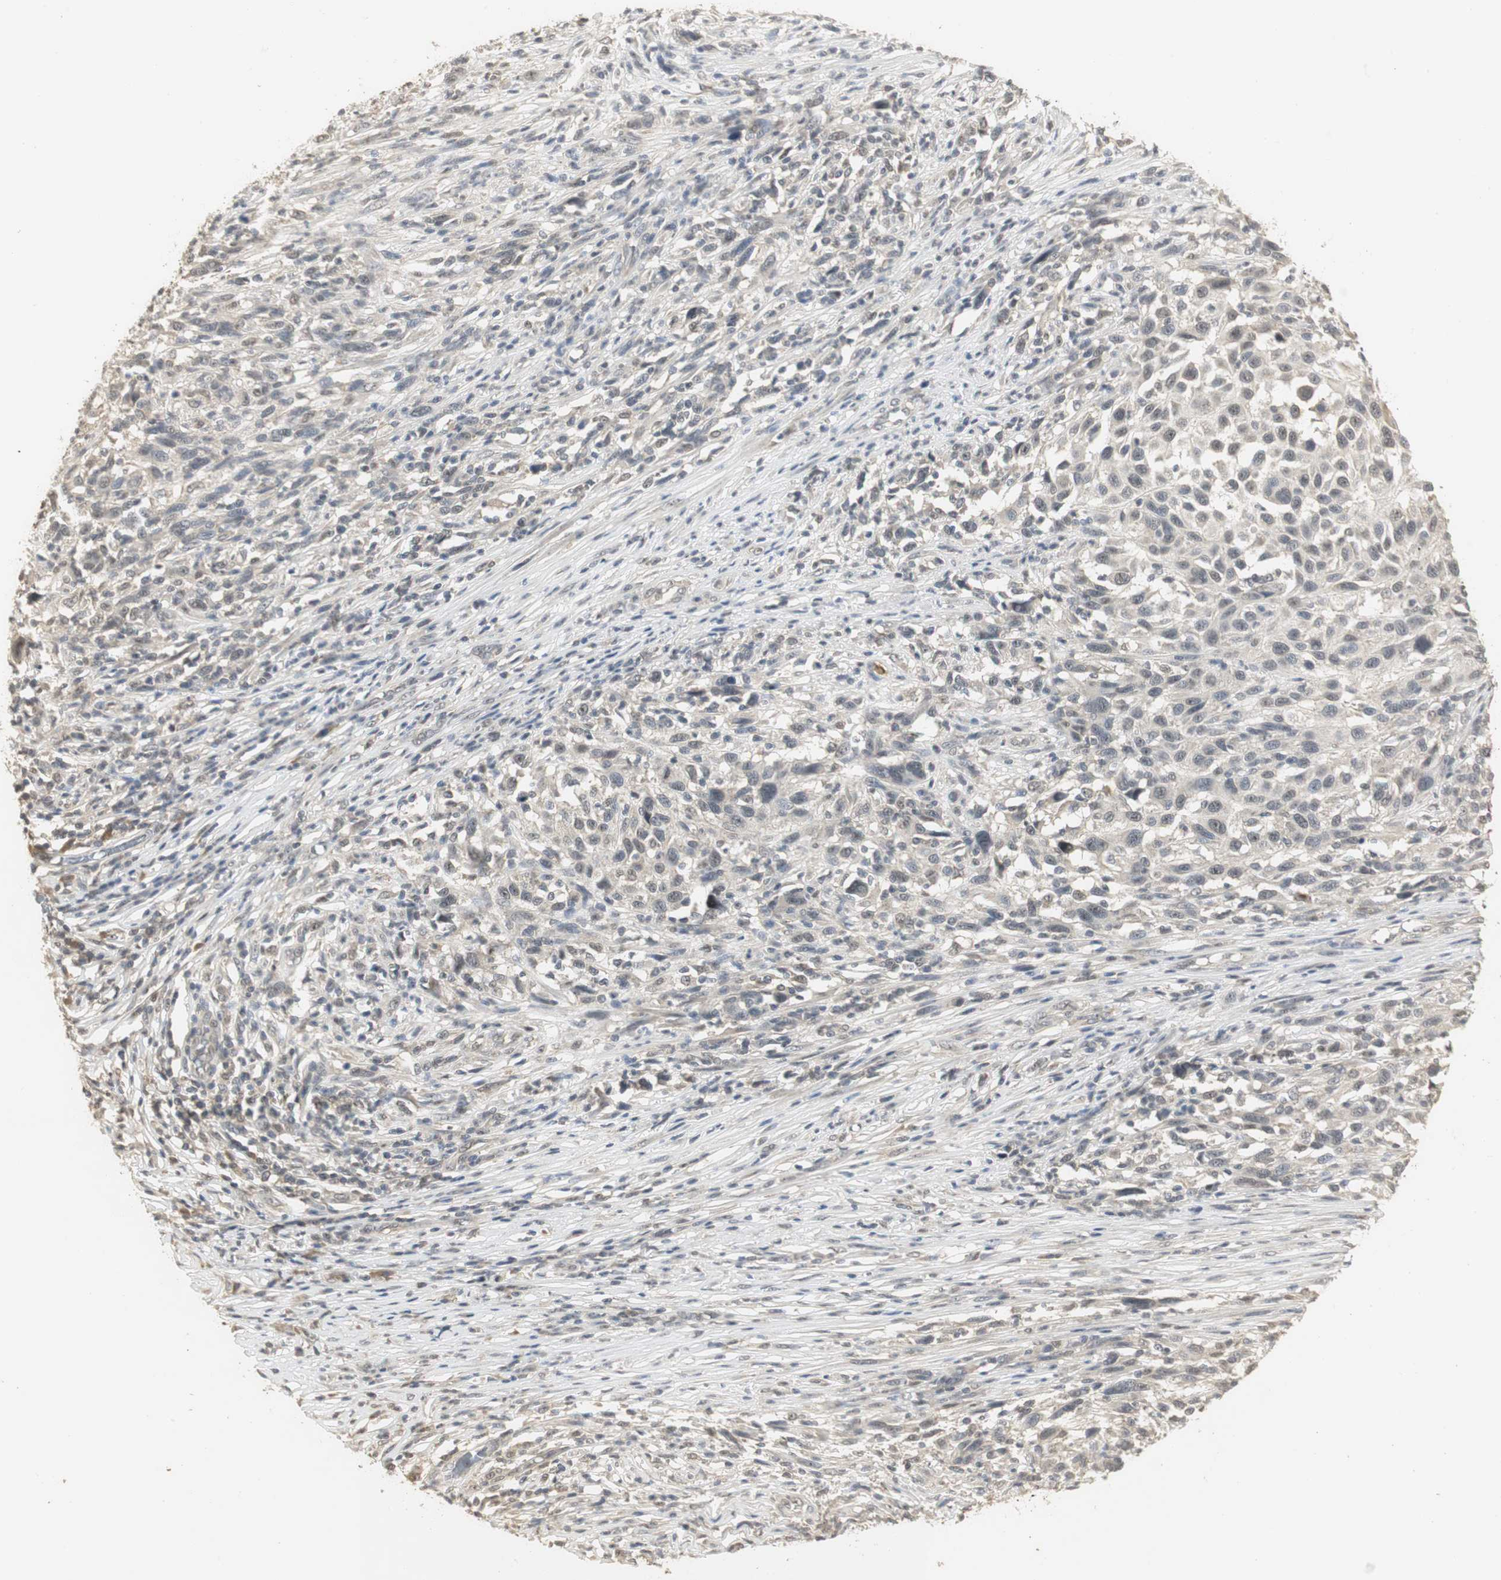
{"staining": {"intensity": "weak", "quantity": "<25%", "location": "cytoplasmic/membranous"}, "tissue": "melanoma", "cell_type": "Tumor cells", "image_type": "cancer", "snomed": [{"axis": "morphology", "description": "Malignant melanoma, Metastatic site"}, {"axis": "topography", "description": "Lymph node"}], "caption": "Immunohistochemistry photomicrograph of malignant melanoma (metastatic site) stained for a protein (brown), which displays no staining in tumor cells.", "gene": "ELOA", "patient": {"sex": "male", "age": 61}}